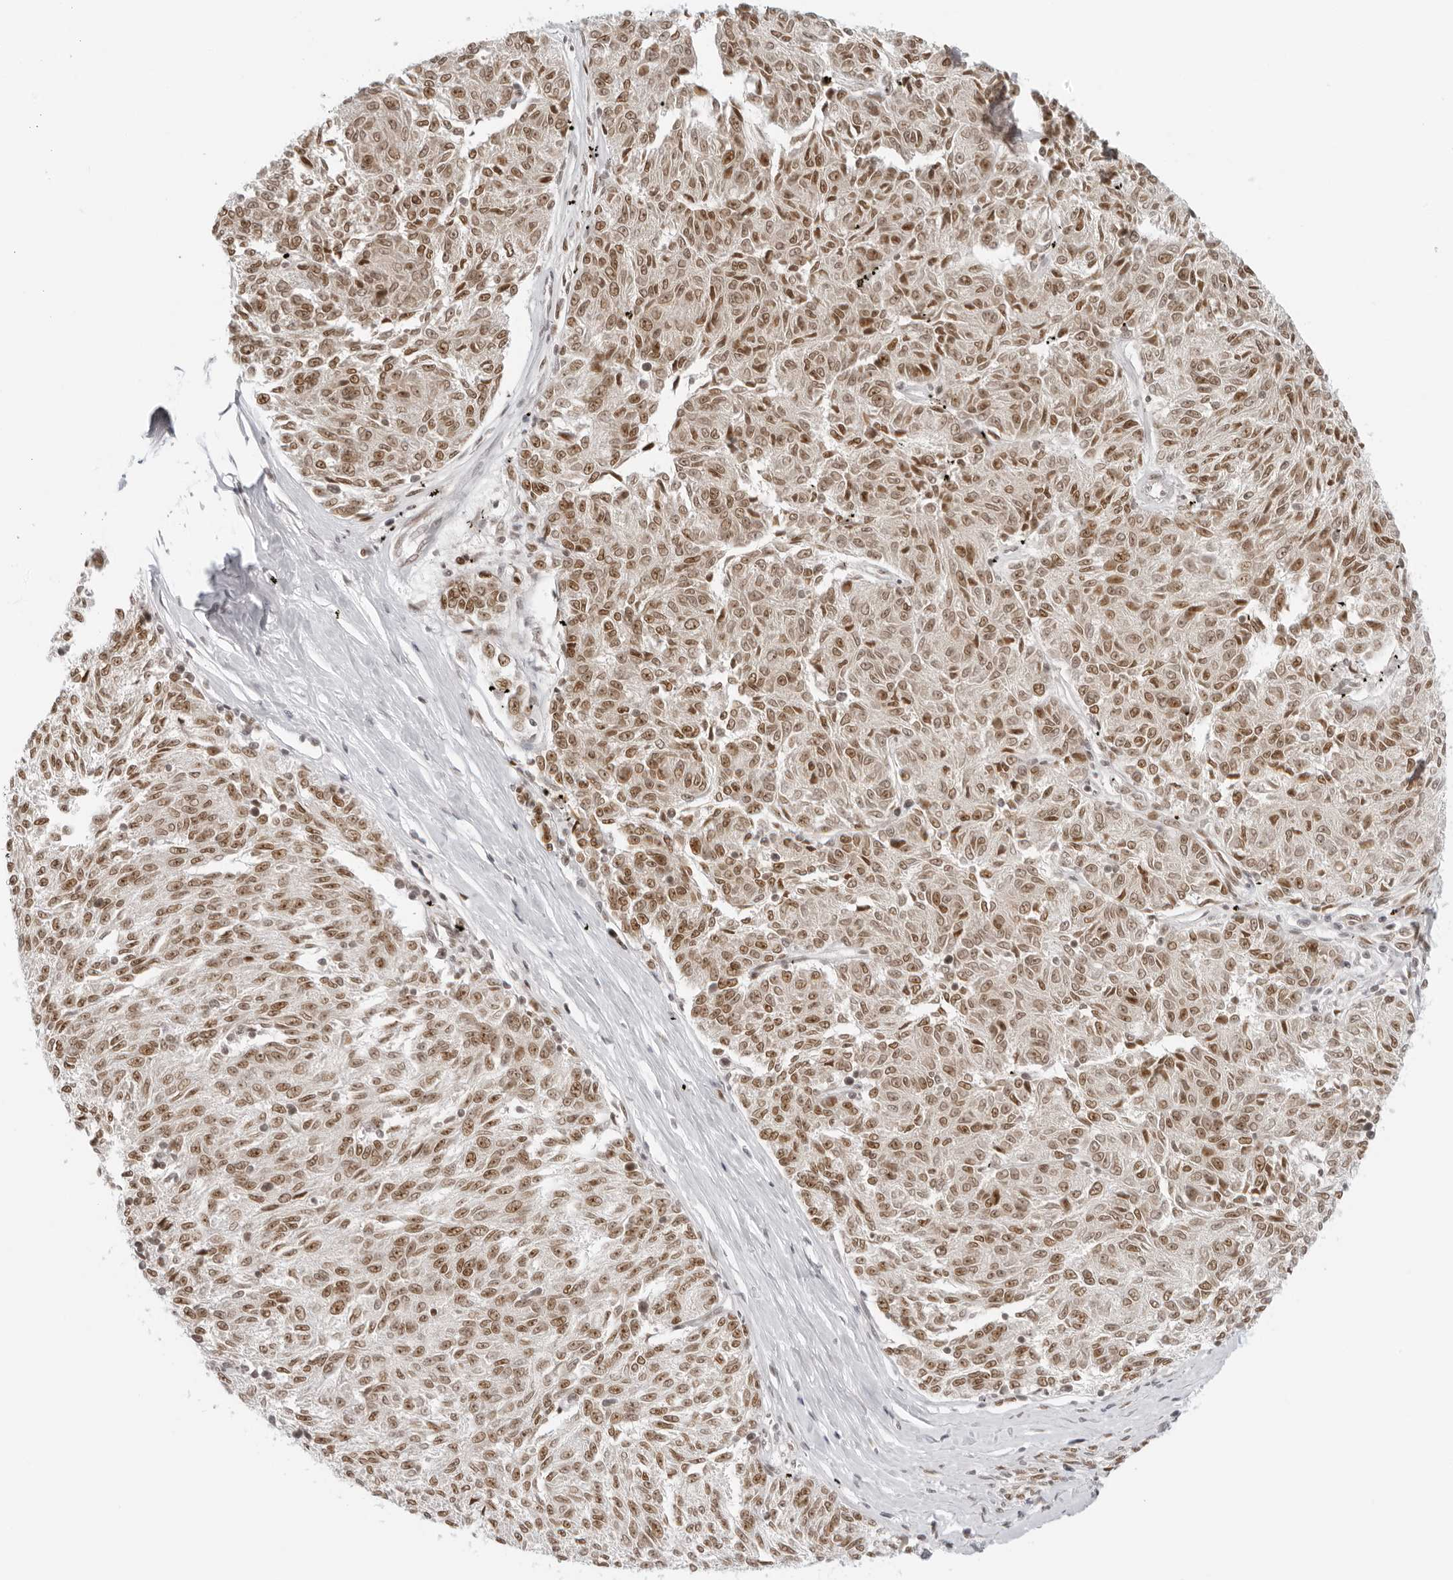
{"staining": {"intensity": "moderate", "quantity": ">75%", "location": "nuclear"}, "tissue": "melanoma", "cell_type": "Tumor cells", "image_type": "cancer", "snomed": [{"axis": "morphology", "description": "Malignant melanoma, NOS"}, {"axis": "topography", "description": "Skin"}], "caption": "DAB immunohistochemical staining of human melanoma exhibits moderate nuclear protein staining in approximately >75% of tumor cells.", "gene": "RCC1", "patient": {"sex": "female", "age": 72}}